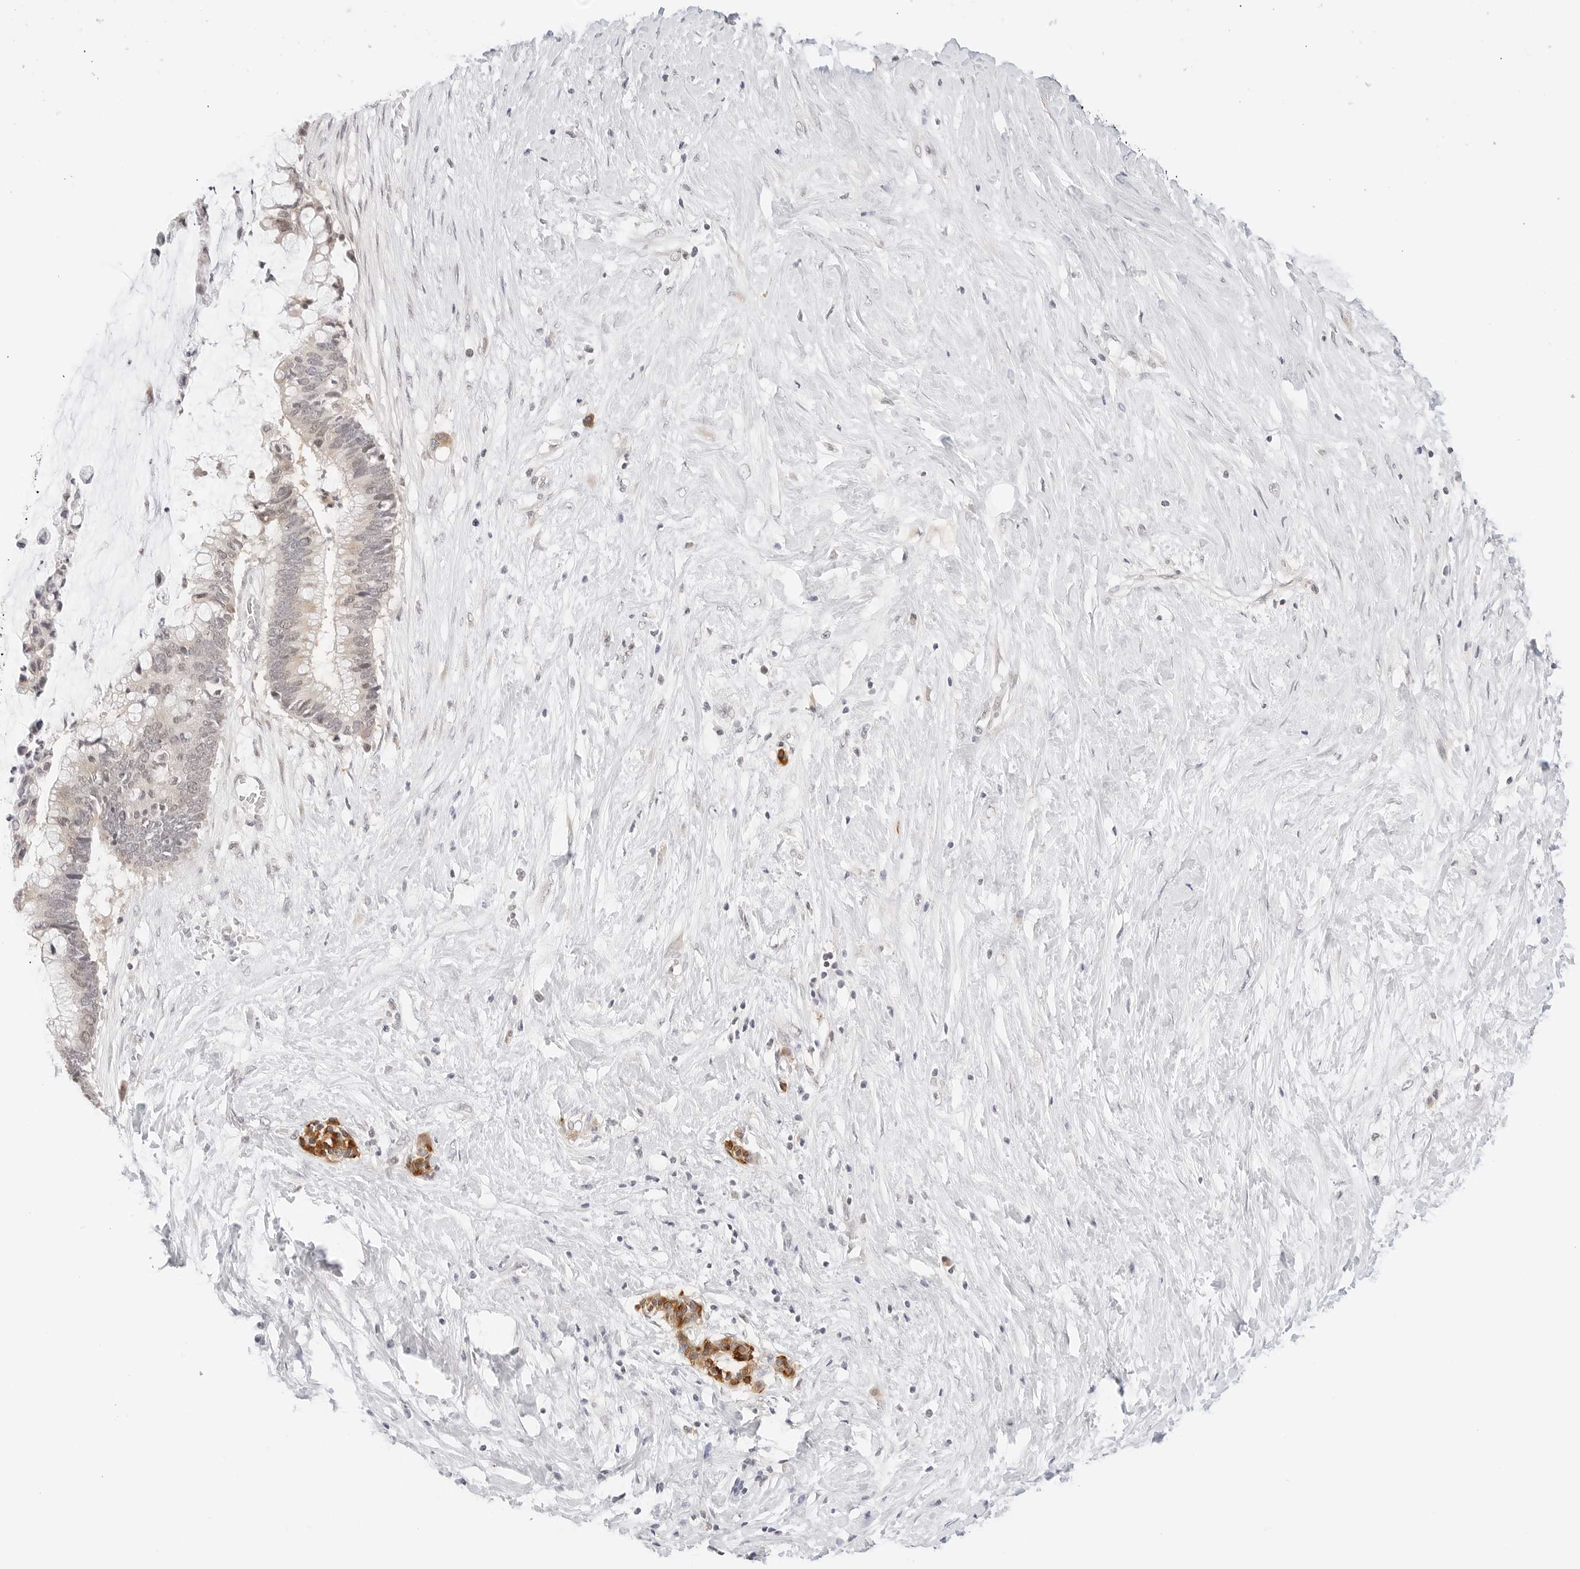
{"staining": {"intensity": "moderate", "quantity": "25%-75%", "location": "cytoplasmic/membranous"}, "tissue": "pancreatic cancer", "cell_type": "Tumor cells", "image_type": "cancer", "snomed": [{"axis": "morphology", "description": "Adenocarcinoma, NOS"}, {"axis": "topography", "description": "Pancreas"}], "caption": "Immunohistochemistry photomicrograph of neoplastic tissue: pancreatic cancer (adenocarcinoma) stained using IHC displays medium levels of moderate protein expression localized specifically in the cytoplasmic/membranous of tumor cells, appearing as a cytoplasmic/membranous brown color.", "gene": "SEPTIN4", "patient": {"sex": "male", "age": 41}}